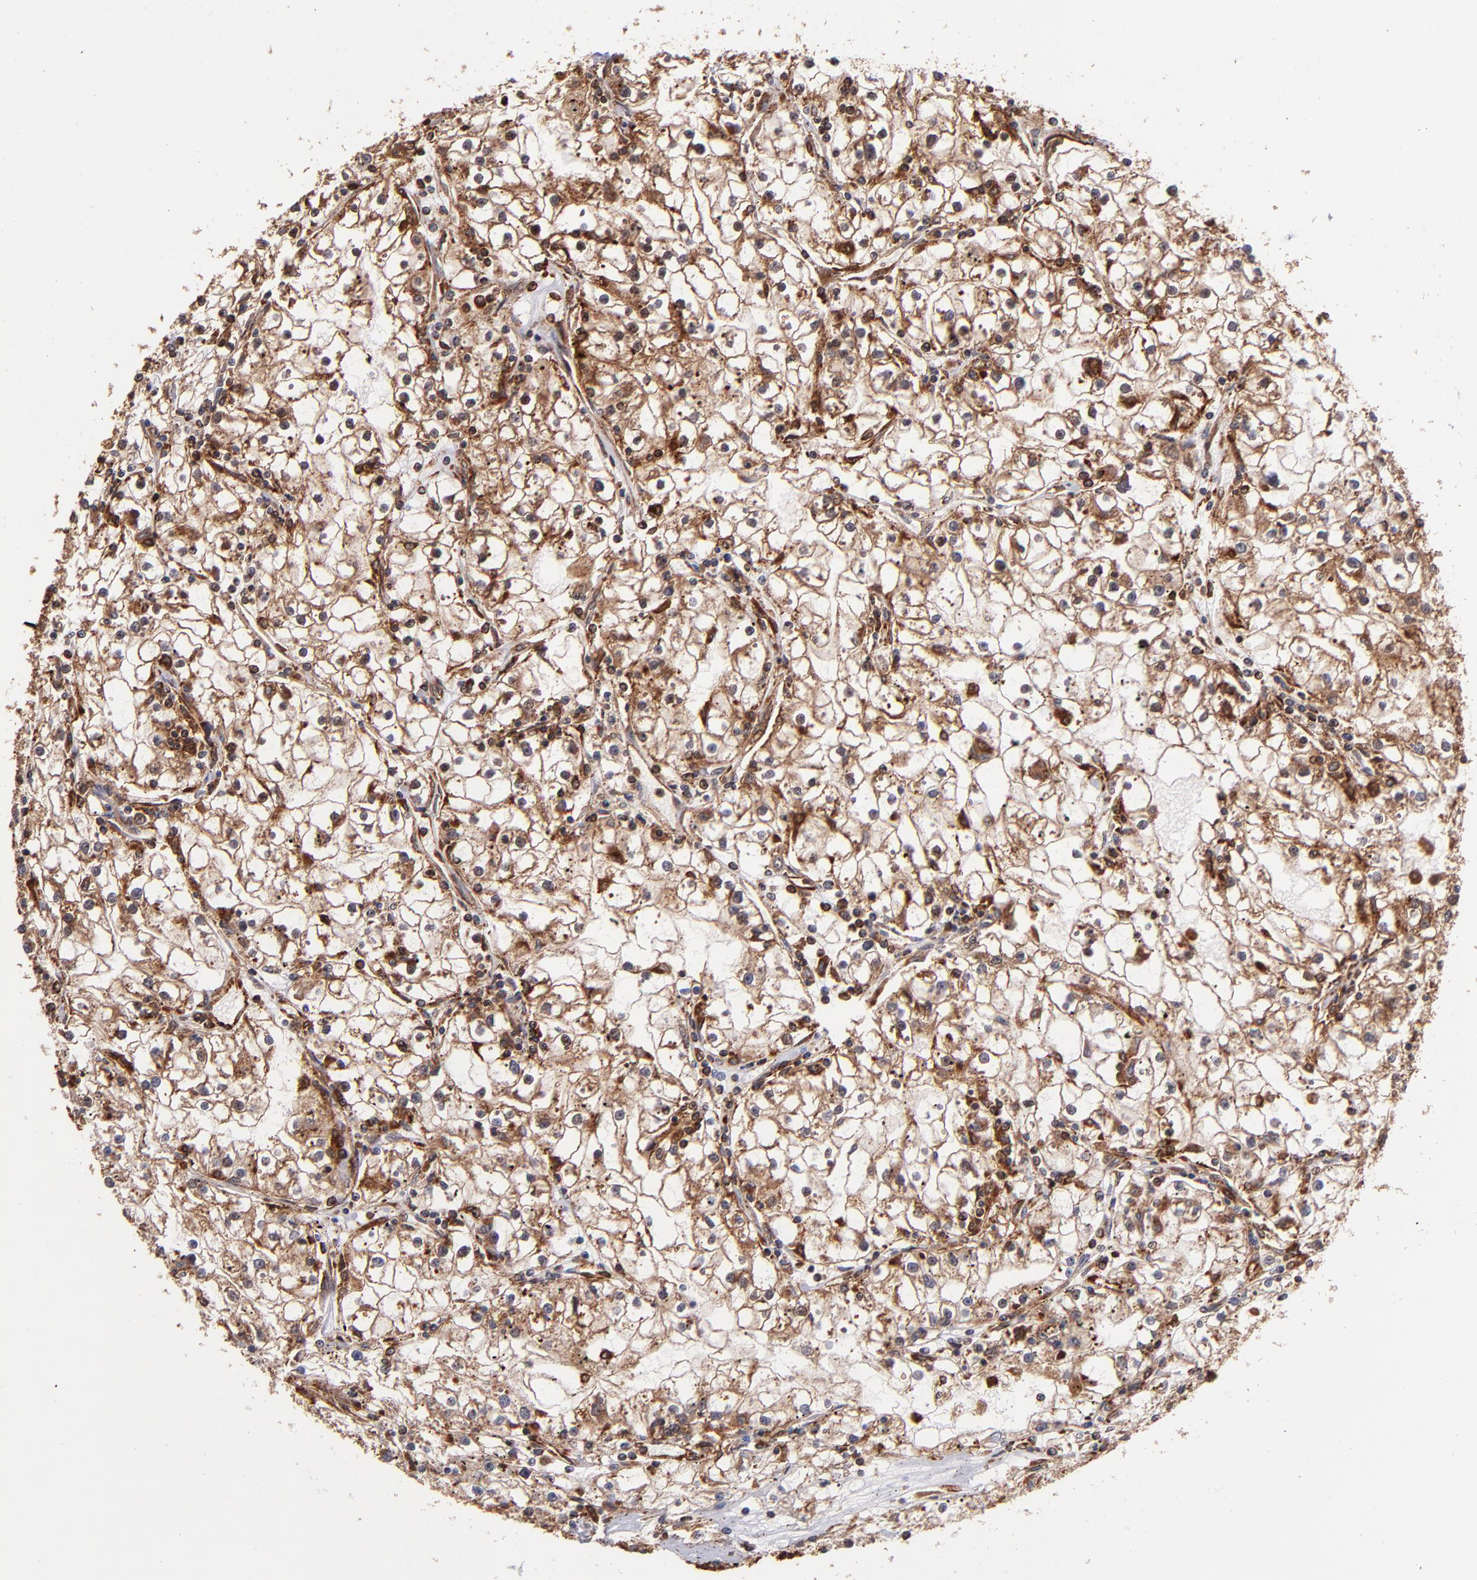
{"staining": {"intensity": "moderate", "quantity": ">75%", "location": "cytoplasmic/membranous"}, "tissue": "renal cancer", "cell_type": "Tumor cells", "image_type": "cancer", "snomed": [{"axis": "morphology", "description": "Adenocarcinoma, NOS"}, {"axis": "topography", "description": "Kidney"}], "caption": "Protein positivity by IHC displays moderate cytoplasmic/membranous positivity in about >75% of tumor cells in renal adenocarcinoma.", "gene": "STX8", "patient": {"sex": "male", "age": 56}}